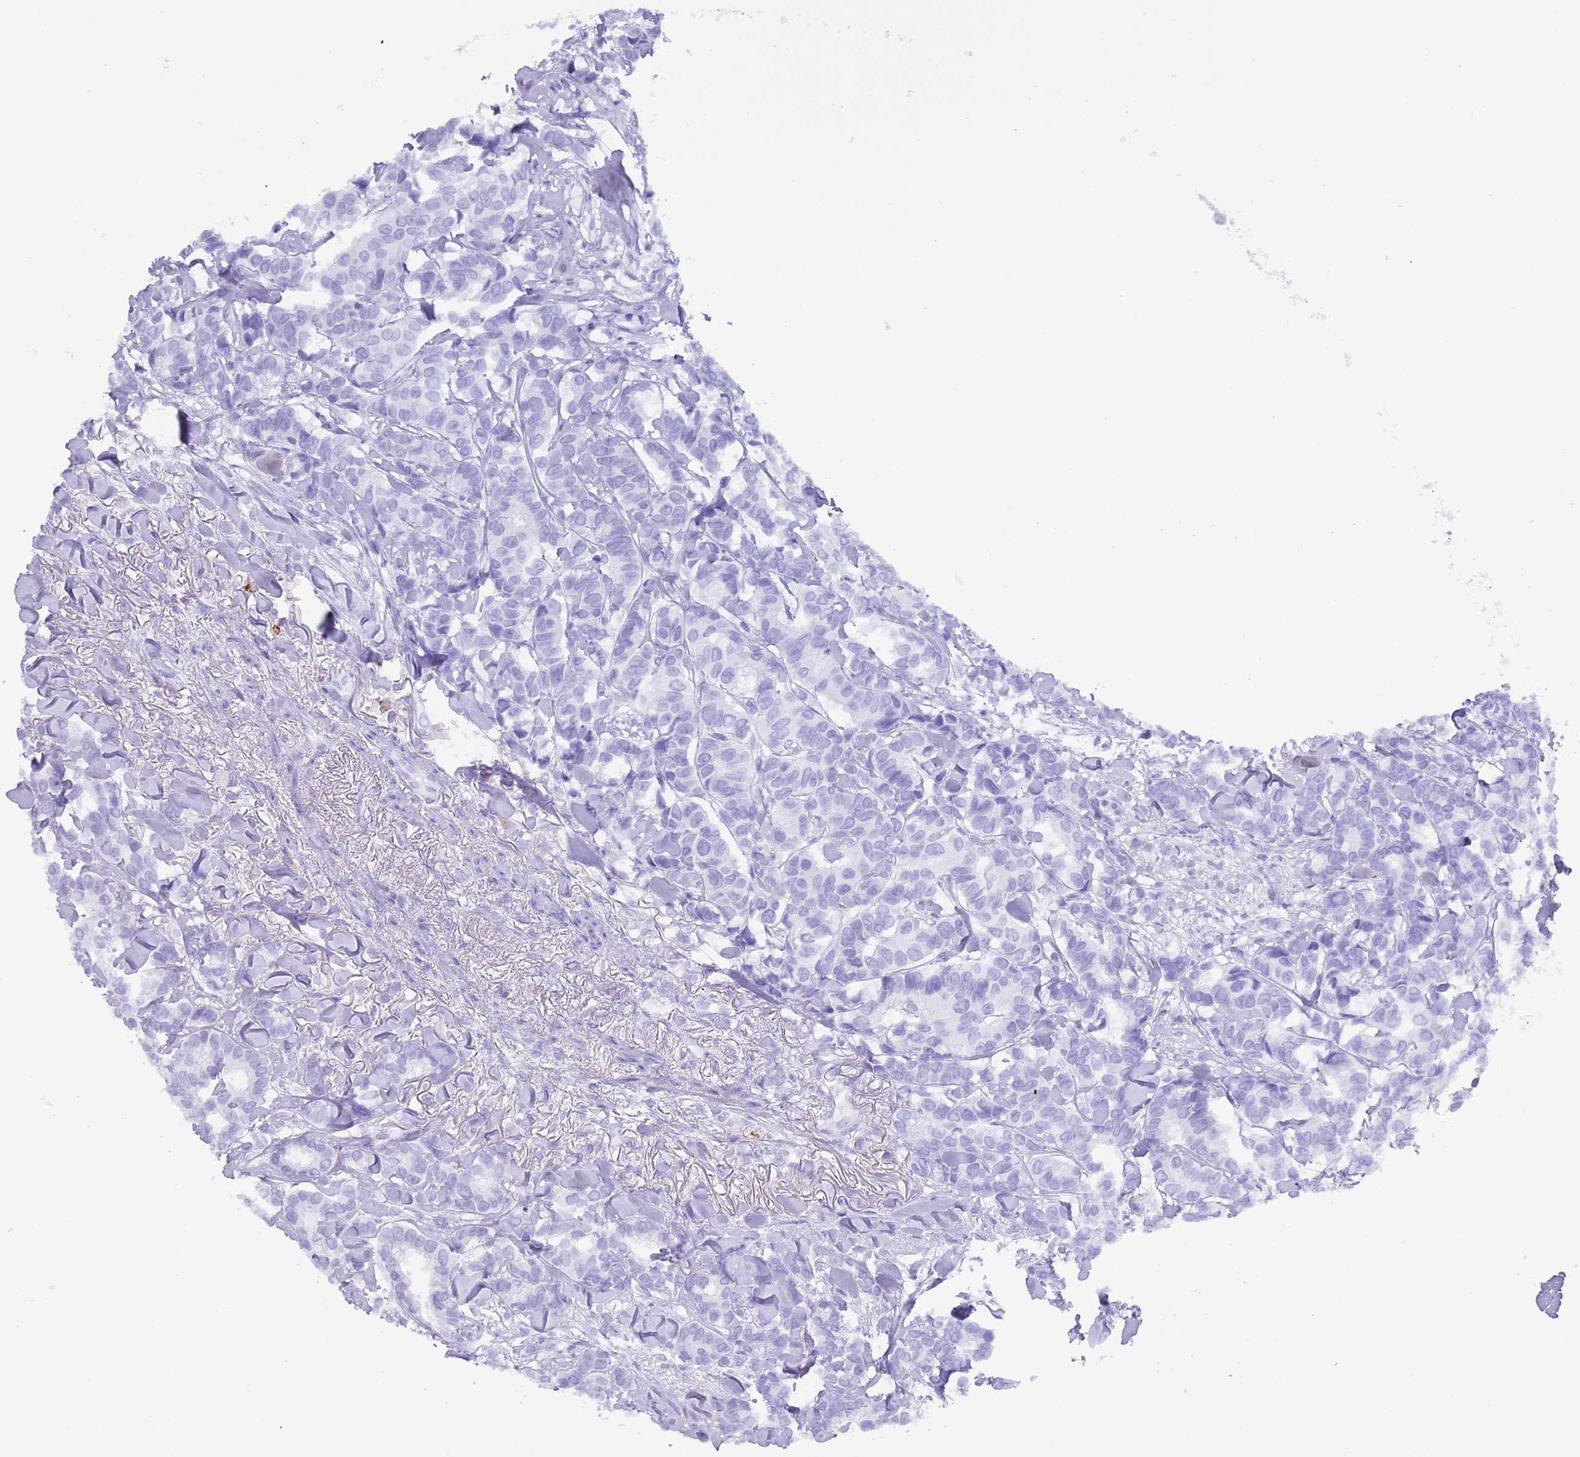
{"staining": {"intensity": "negative", "quantity": "none", "location": "none"}, "tissue": "breast cancer", "cell_type": "Tumor cells", "image_type": "cancer", "snomed": [{"axis": "morphology", "description": "Duct carcinoma"}, {"axis": "topography", "description": "Breast"}], "caption": "Immunohistochemistry of breast cancer exhibits no expression in tumor cells.", "gene": "MYADML2", "patient": {"sex": "female", "age": 87}}